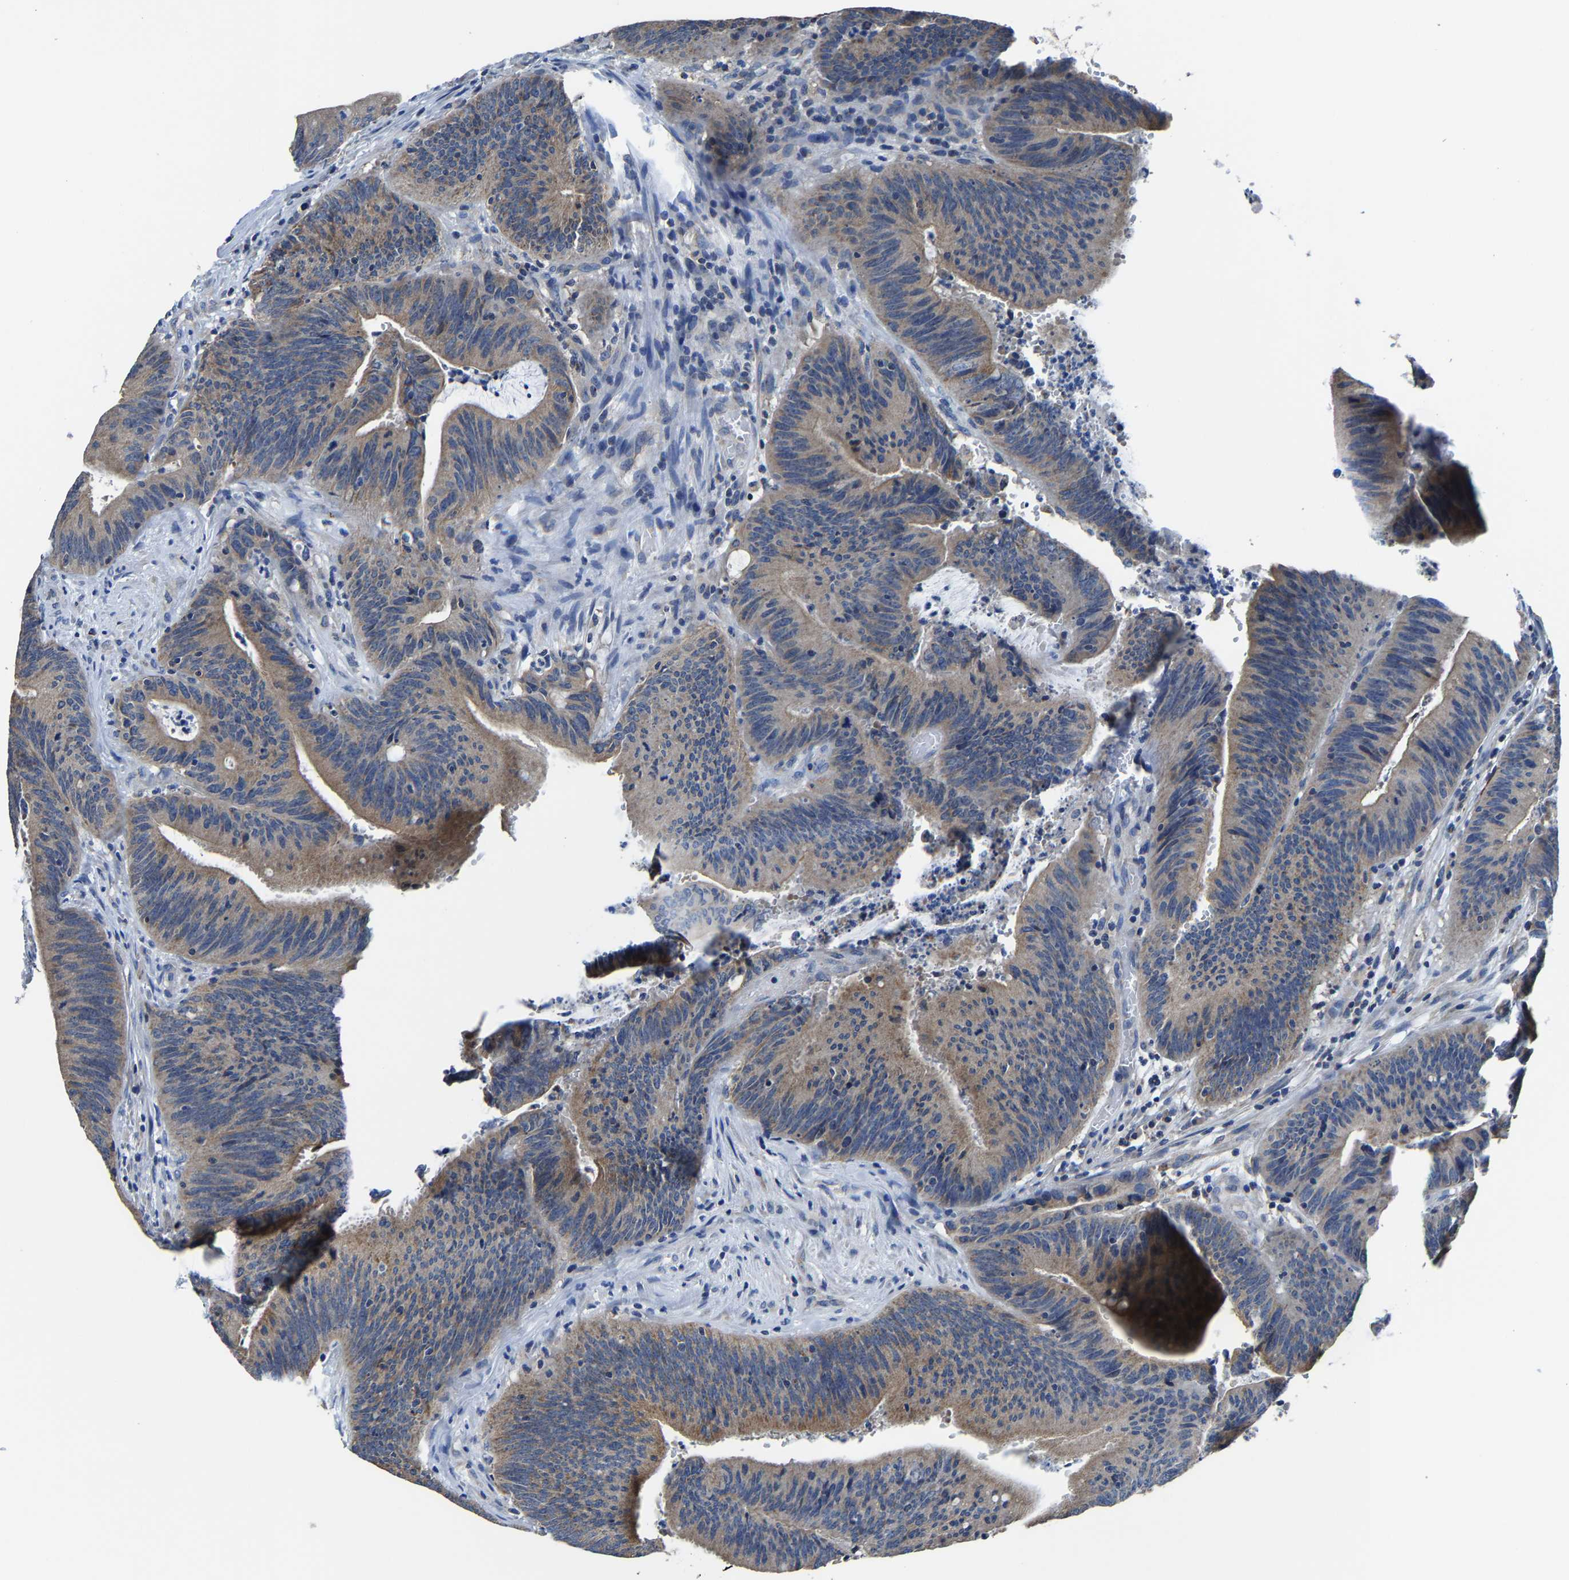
{"staining": {"intensity": "moderate", "quantity": "25%-75%", "location": "cytoplasmic/membranous"}, "tissue": "colorectal cancer", "cell_type": "Tumor cells", "image_type": "cancer", "snomed": [{"axis": "morphology", "description": "Normal tissue, NOS"}, {"axis": "morphology", "description": "Adenocarcinoma, NOS"}, {"axis": "topography", "description": "Rectum"}], "caption": "Protein staining of colorectal adenocarcinoma tissue exhibits moderate cytoplasmic/membranous positivity in about 25%-75% of tumor cells. The protein is shown in brown color, while the nuclei are stained blue.", "gene": "AGK", "patient": {"sex": "female", "age": 66}}